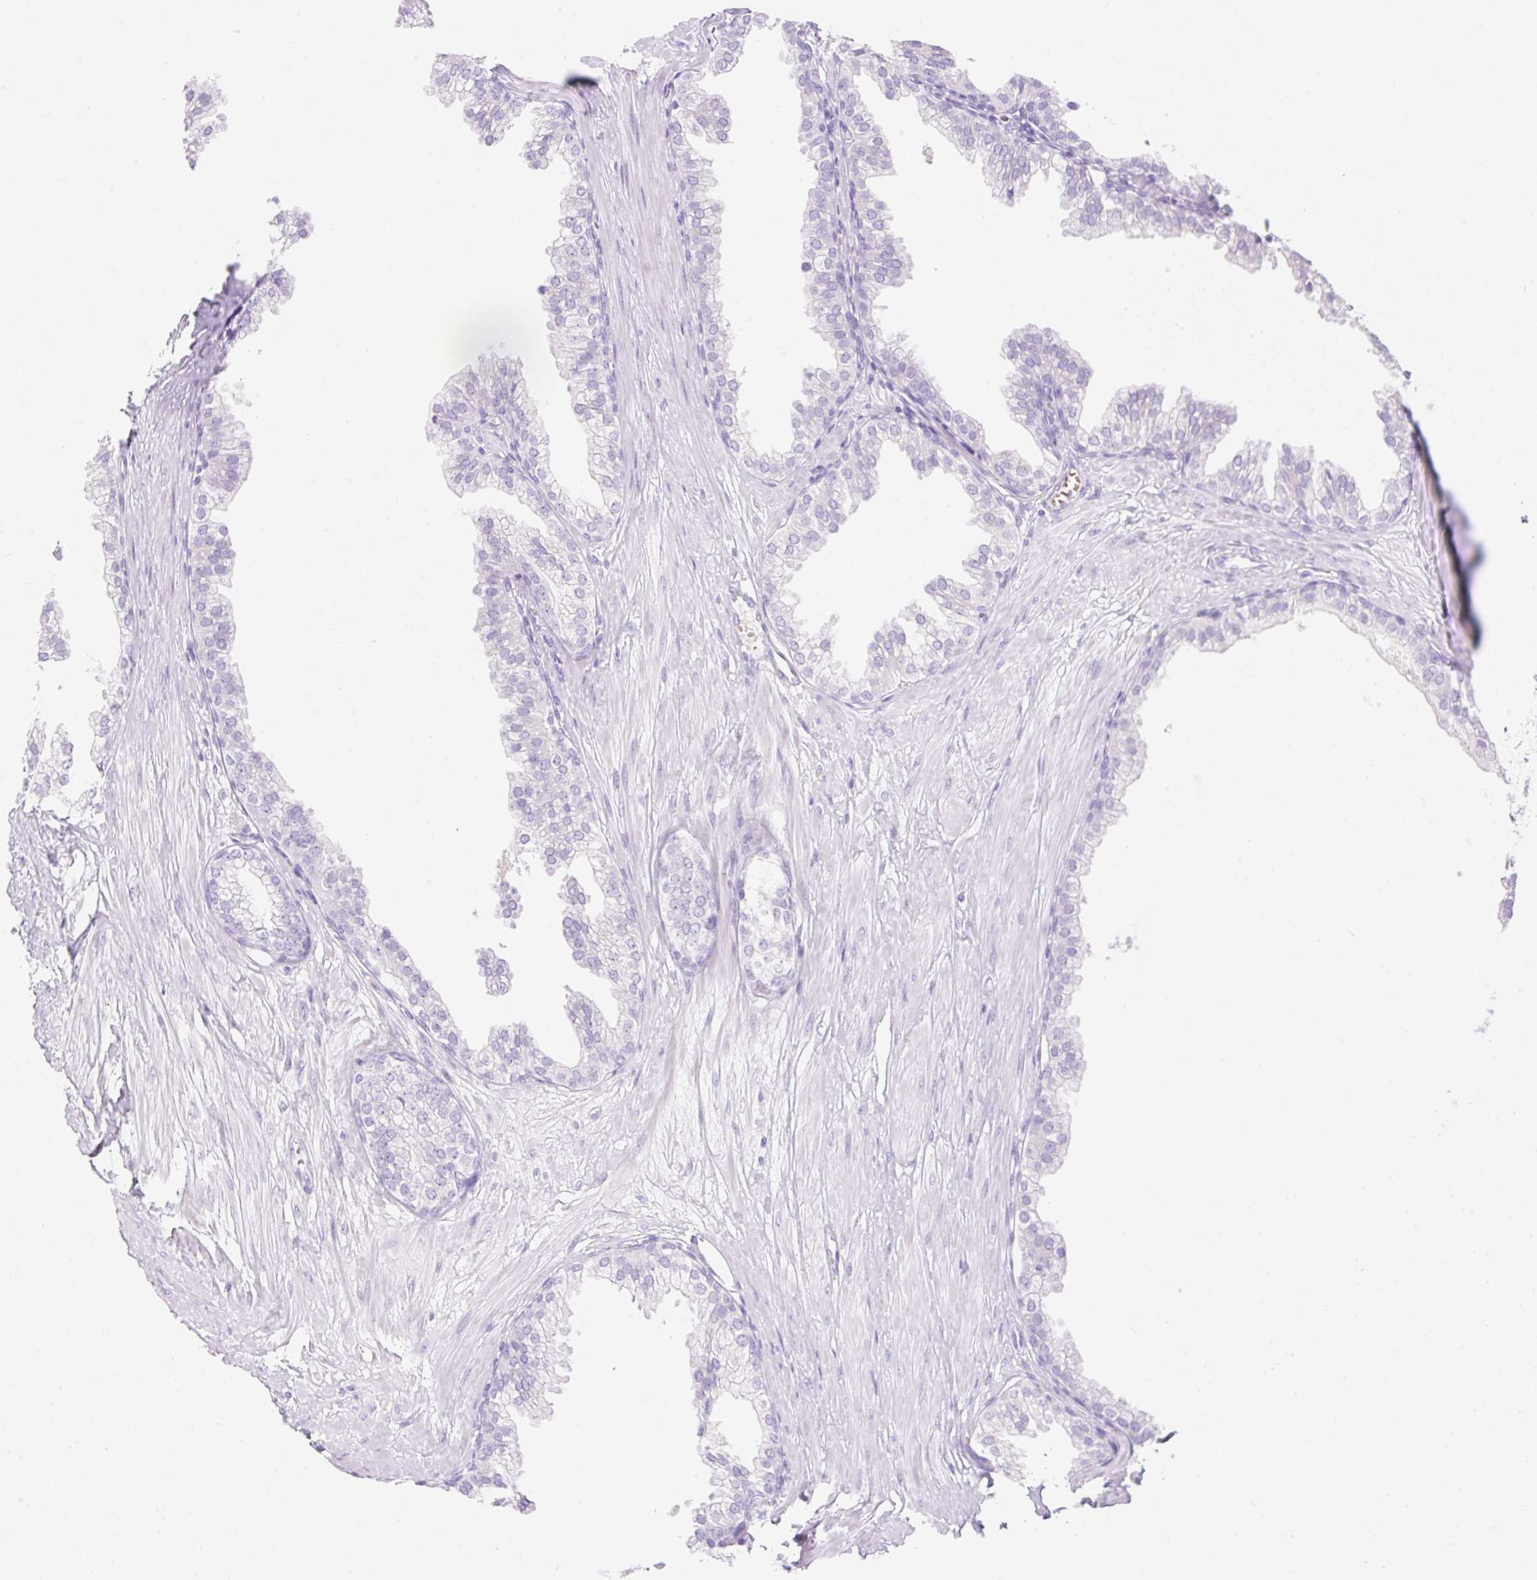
{"staining": {"intensity": "negative", "quantity": "none", "location": "none"}, "tissue": "prostate", "cell_type": "Glandular cells", "image_type": "normal", "snomed": [{"axis": "morphology", "description": "Normal tissue, NOS"}, {"axis": "topography", "description": "Prostate"}, {"axis": "topography", "description": "Peripheral nerve tissue"}], "caption": "High magnification brightfield microscopy of benign prostate stained with DAB (3,3'-diaminobenzidine) (brown) and counterstained with hematoxylin (blue): glandular cells show no significant positivity. (Stains: DAB immunohistochemistry with hematoxylin counter stain, Microscopy: brightfield microscopy at high magnification).", "gene": "CDX1", "patient": {"sex": "male", "age": 55}}